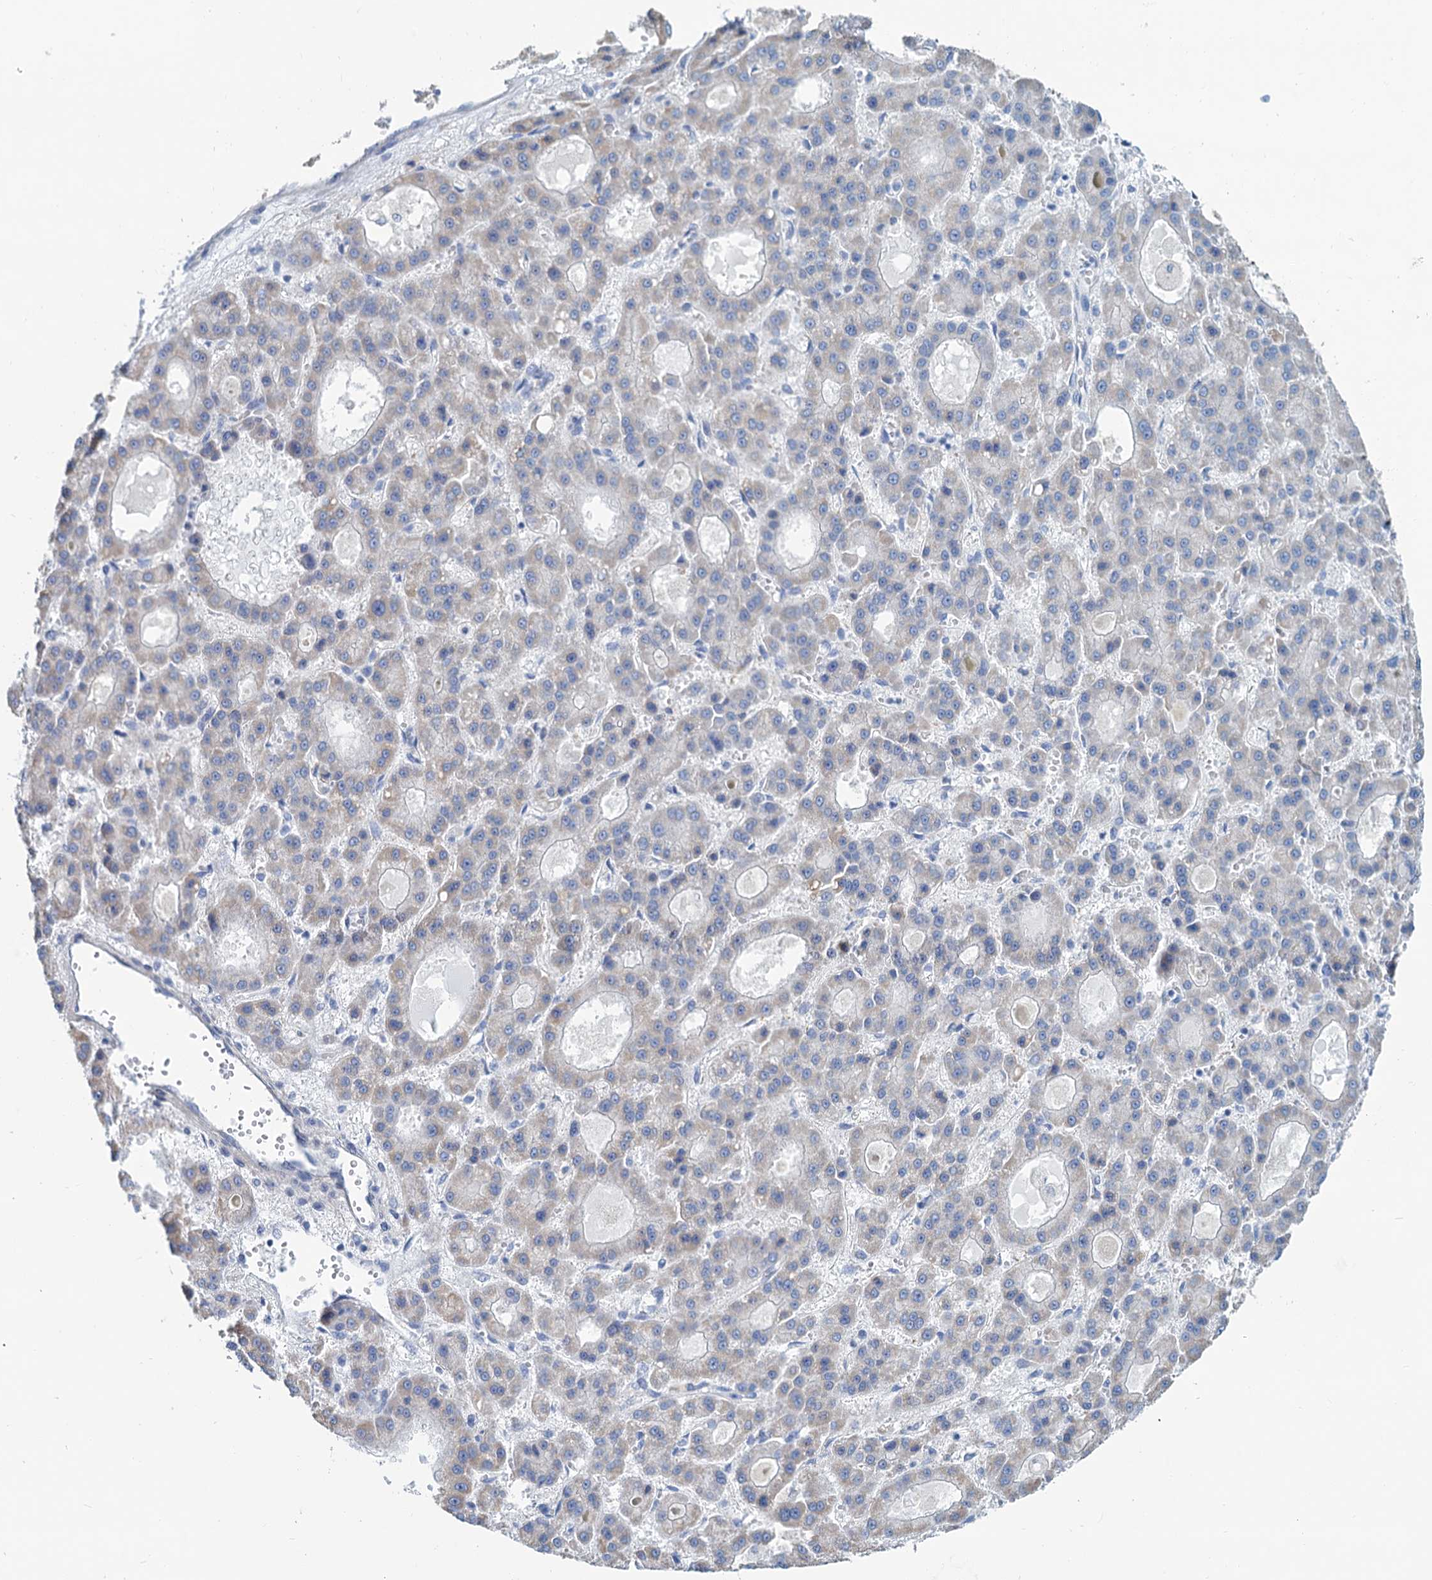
{"staining": {"intensity": "negative", "quantity": "none", "location": "none"}, "tissue": "liver cancer", "cell_type": "Tumor cells", "image_type": "cancer", "snomed": [{"axis": "morphology", "description": "Carcinoma, Hepatocellular, NOS"}, {"axis": "topography", "description": "Liver"}], "caption": "Immunohistochemical staining of hepatocellular carcinoma (liver) shows no significant expression in tumor cells. (IHC, brightfield microscopy, high magnification).", "gene": "SLC1A3", "patient": {"sex": "male", "age": 70}}